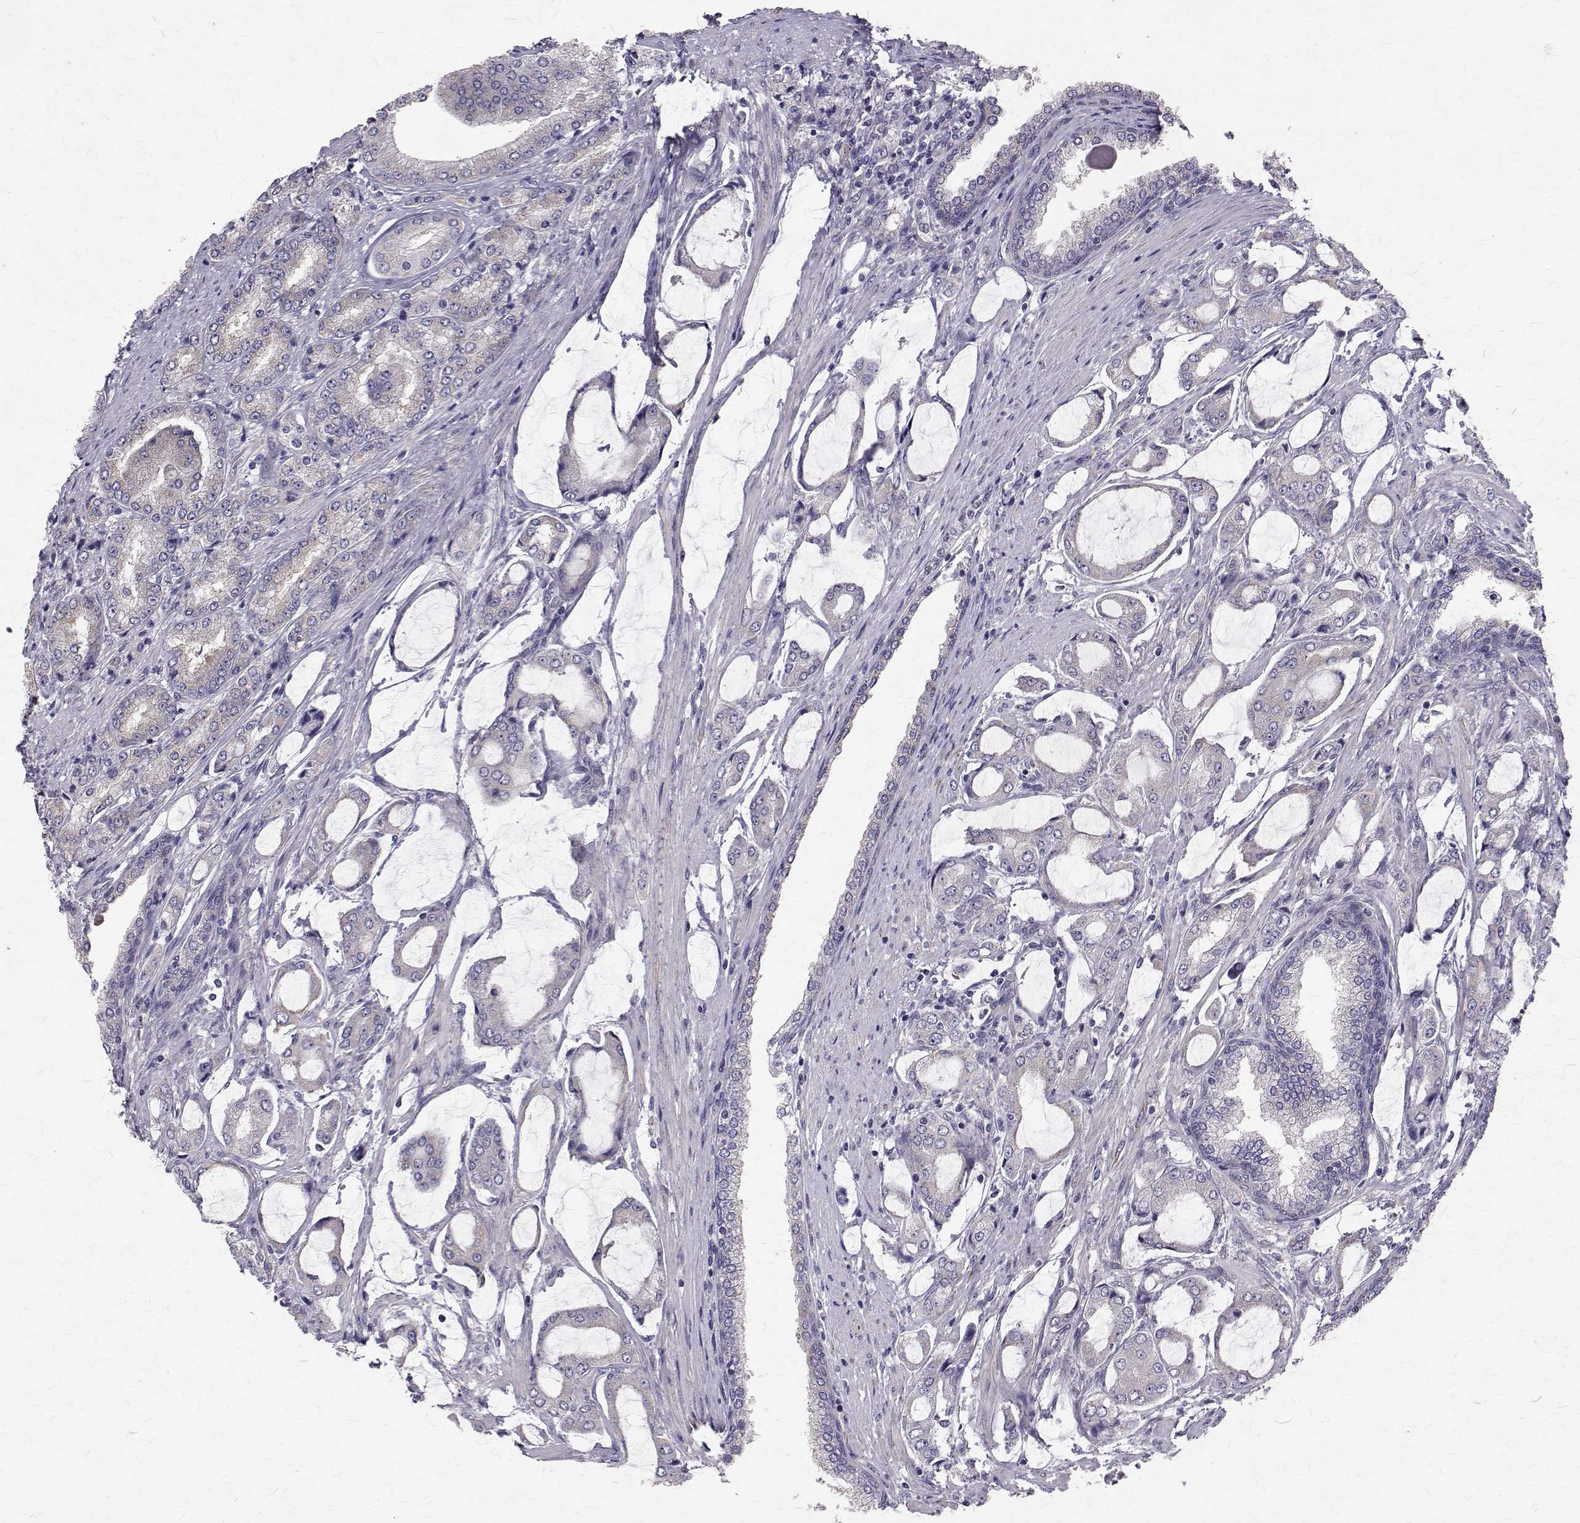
{"staining": {"intensity": "moderate", "quantity": "25%-75%", "location": "cytoplasmic/membranous"}, "tissue": "prostate cancer", "cell_type": "Tumor cells", "image_type": "cancer", "snomed": [{"axis": "morphology", "description": "Adenocarcinoma, NOS"}, {"axis": "topography", "description": "Prostate"}], "caption": "Immunohistochemistry (IHC) of human adenocarcinoma (prostate) demonstrates medium levels of moderate cytoplasmic/membranous expression in approximately 25%-75% of tumor cells.", "gene": "ARFGAP1", "patient": {"sex": "male", "age": 63}}